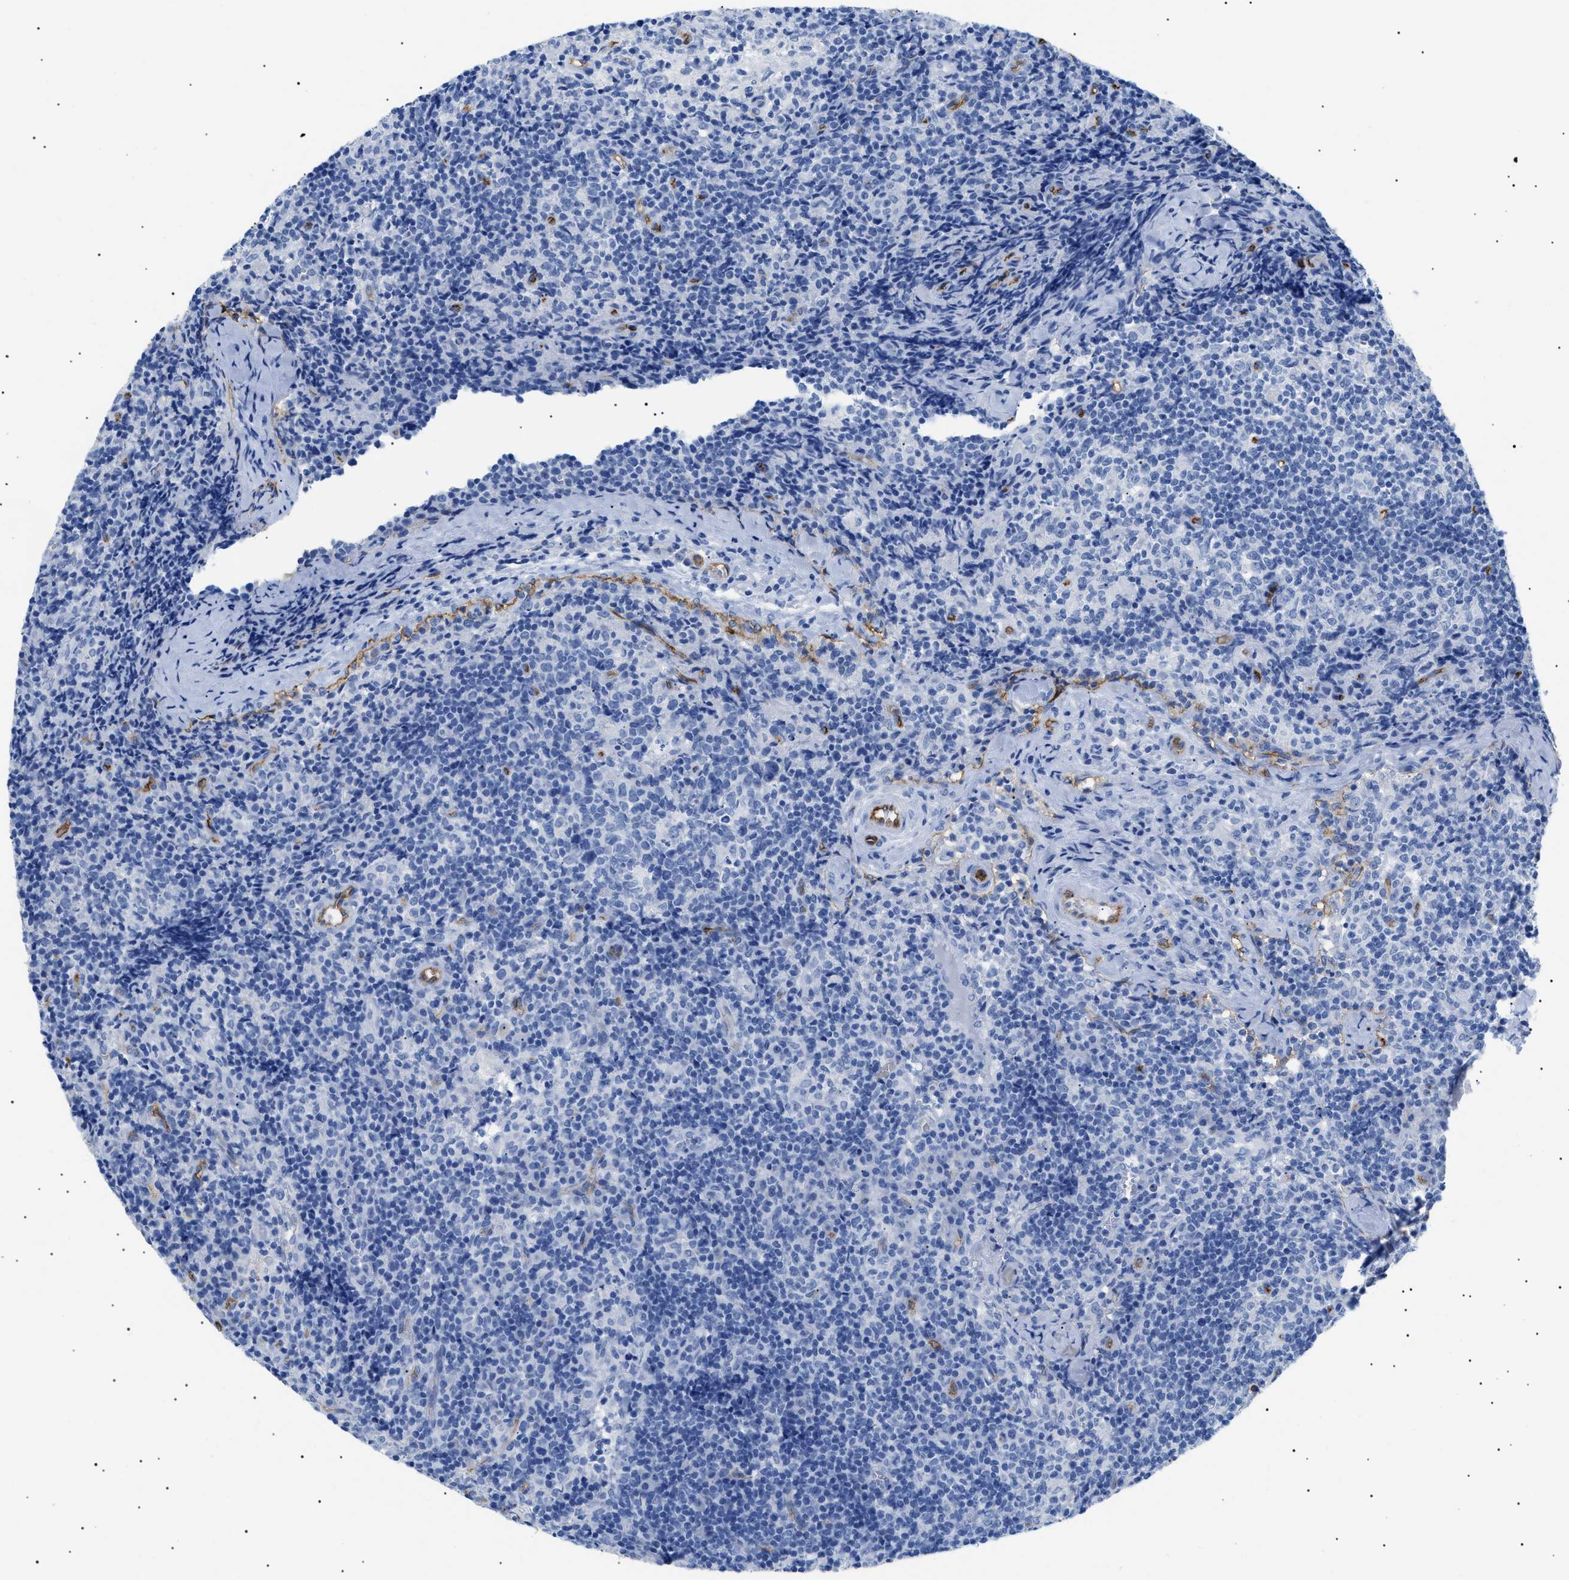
{"staining": {"intensity": "negative", "quantity": "none", "location": "none"}, "tissue": "lymph node", "cell_type": "Germinal center cells", "image_type": "normal", "snomed": [{"axis": "morphology", "description": "Normal tissue, NOS"}, {"axis": "morphology", "description": "Inflammation, NOS"}, {"axis": "topography", "description": "Lymph node"}], "caption": "The image shows no staining of germinal center cells in unremarkable lymph node.", "gene": "PODXL", "patient": {"sex": "male", "age": 55}}